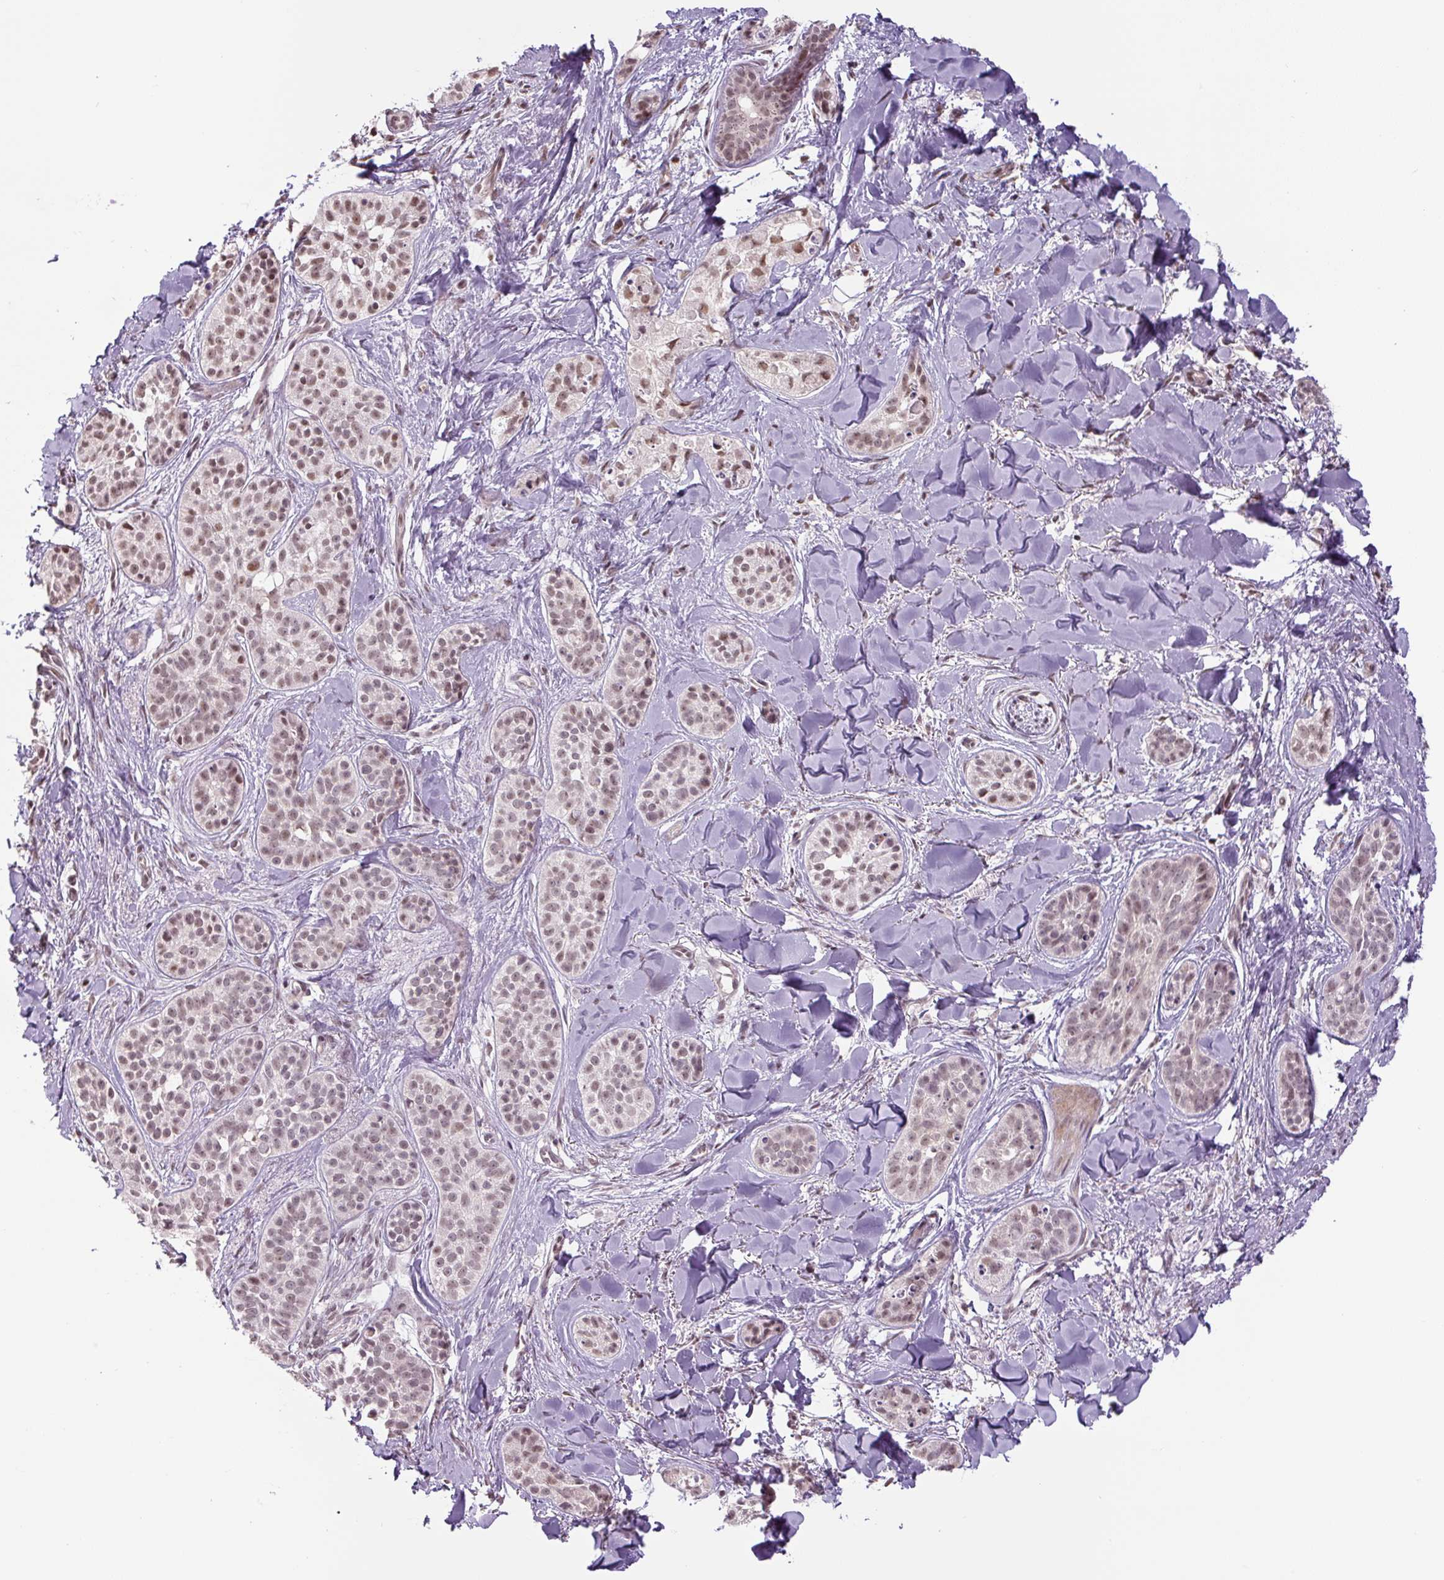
{"staining": {"intensity": "moderate", "quantity": ">75%", "location": "nuclear"}, "tissue": "skin cancer", "cell_type": "Tumor cells", "image_type": "cancer", "snomed": [{"axis": "morphology", "description": "Basal cell carcinoma"}, {"axis": "topography", "description": "Skin"}], "caption": "A photomicrograph showing moderate nuclear expression in about >75% of tumor cells in skin cancer (basal cell carcinoma), as visualized by brown immunohistochemical staining.", "gene": "TCFL5", "patient": {"sex": "male", "age": 52}}